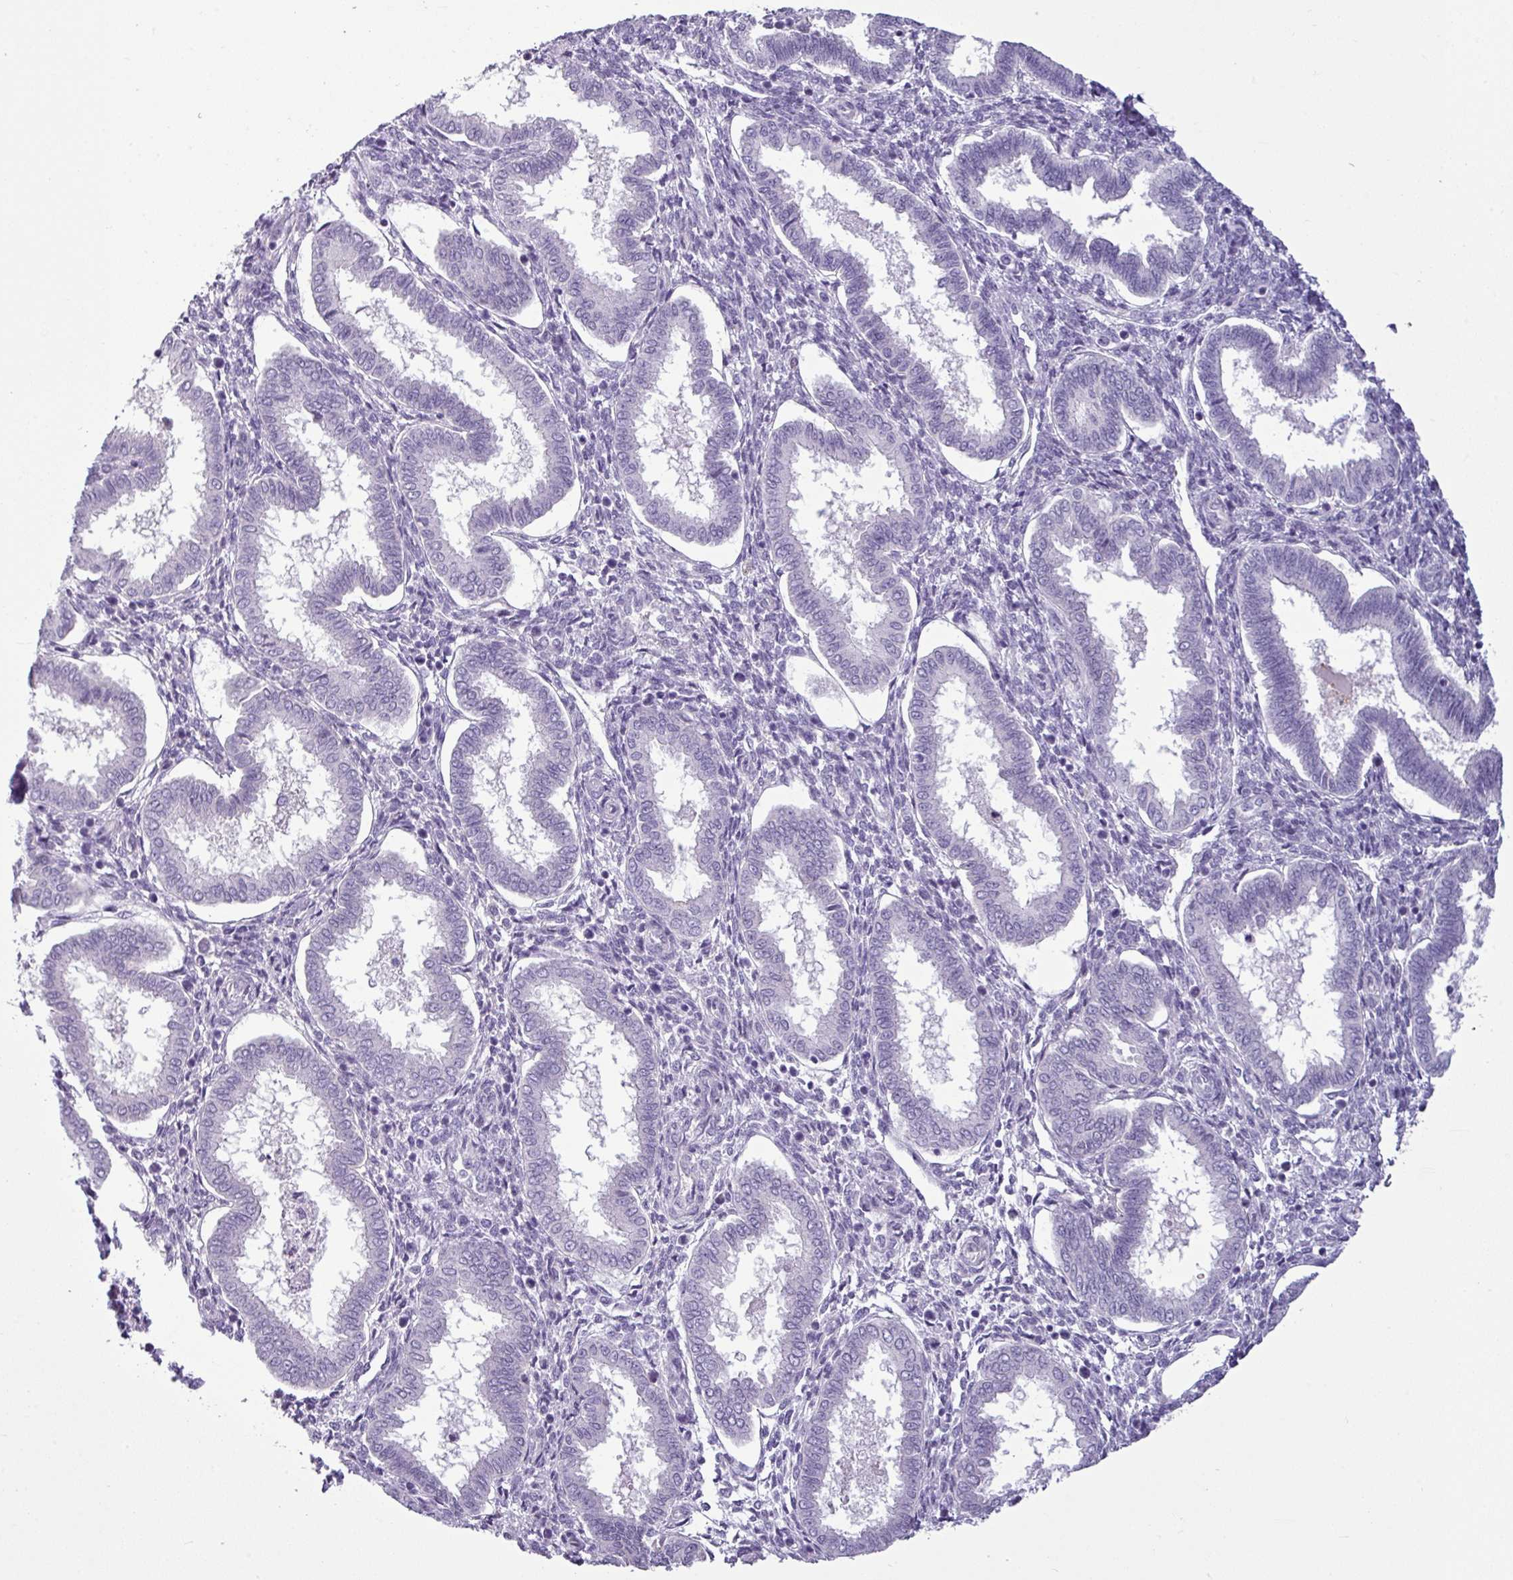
{"staining": {"intensity": "negative", "quantity": "none", "location": "none"}, "tissue": "endometrium", "cell_type": "Cells in endometrial stroma", "image_type": "normal", "snomed": [{"axis": "morphology", "description": "Normal tissue, NOS"}, {"axis": "topography", "description": "Endometrium"}], "caption": "Protein analysis of unremarkable endometrium exhibits no significant staining in cells in endometrial stroma. The staining is performed using DAB brown chromogen with nuclei counter-stained in using hematoxylin.", "gene": "CDH16", "patient": {"sex": "female", "age": 24}}